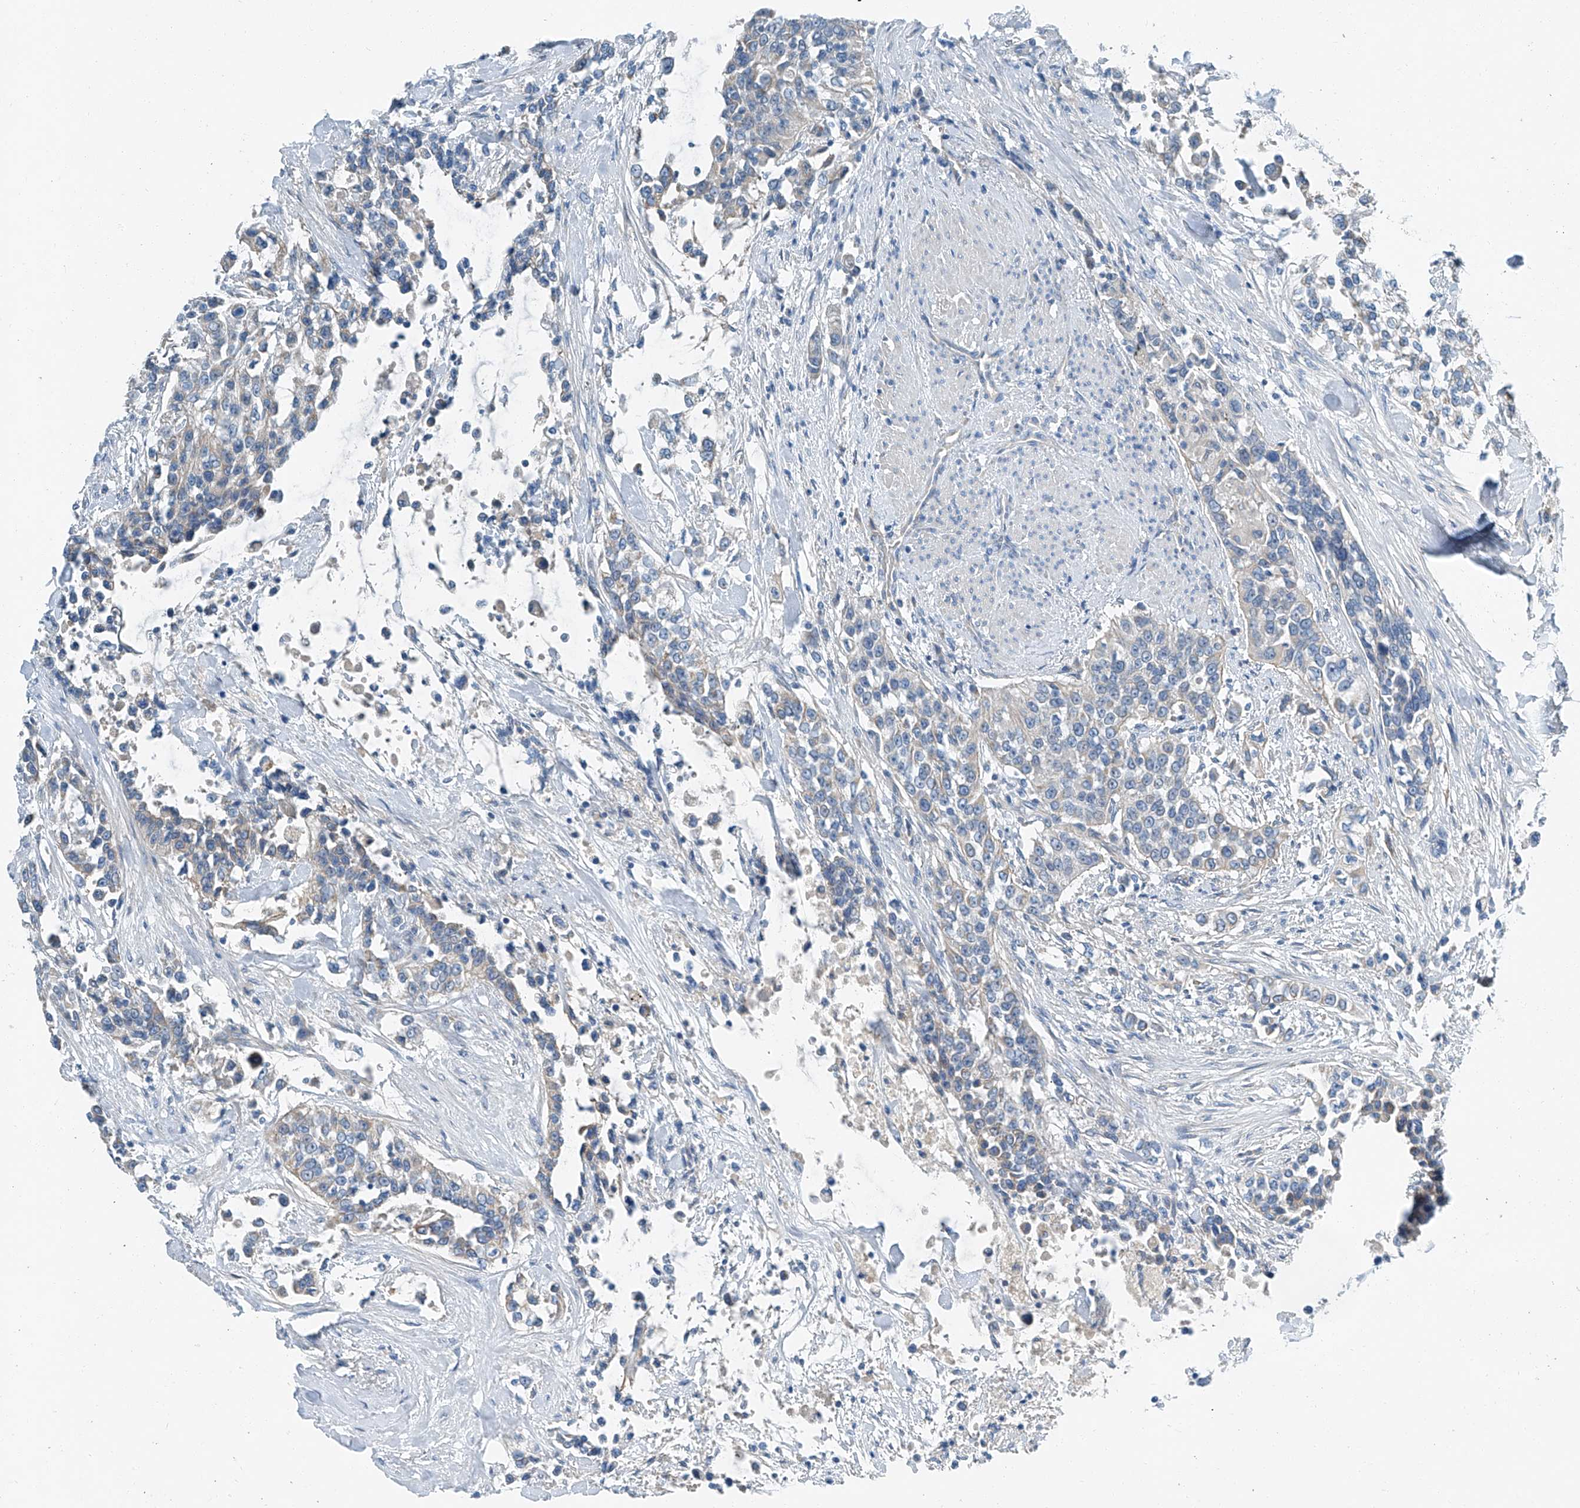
{"staining": {"intensity": "weak", "quantity": "25%-75%", "location": "cytoplasmic/membranous"}, "tissue": "urothelial cancer", "cell_type": "Tumor cells", "image_type": "cancer", "snomed": [{"axis": "morphology", "description": "Urothelial carcinoma, High grade"}, {"axis": "topography", "description": "Urinary bladder"}], "caption": "This photomicrograph reveals IHC staining of urothelial carcinoma (high-grade), with low weak cytoplasmic/membranous expression in about 25%-75% of tumor cells.", "gene": "MDGA1", "patient": {"sex": "female", "age": 80}}